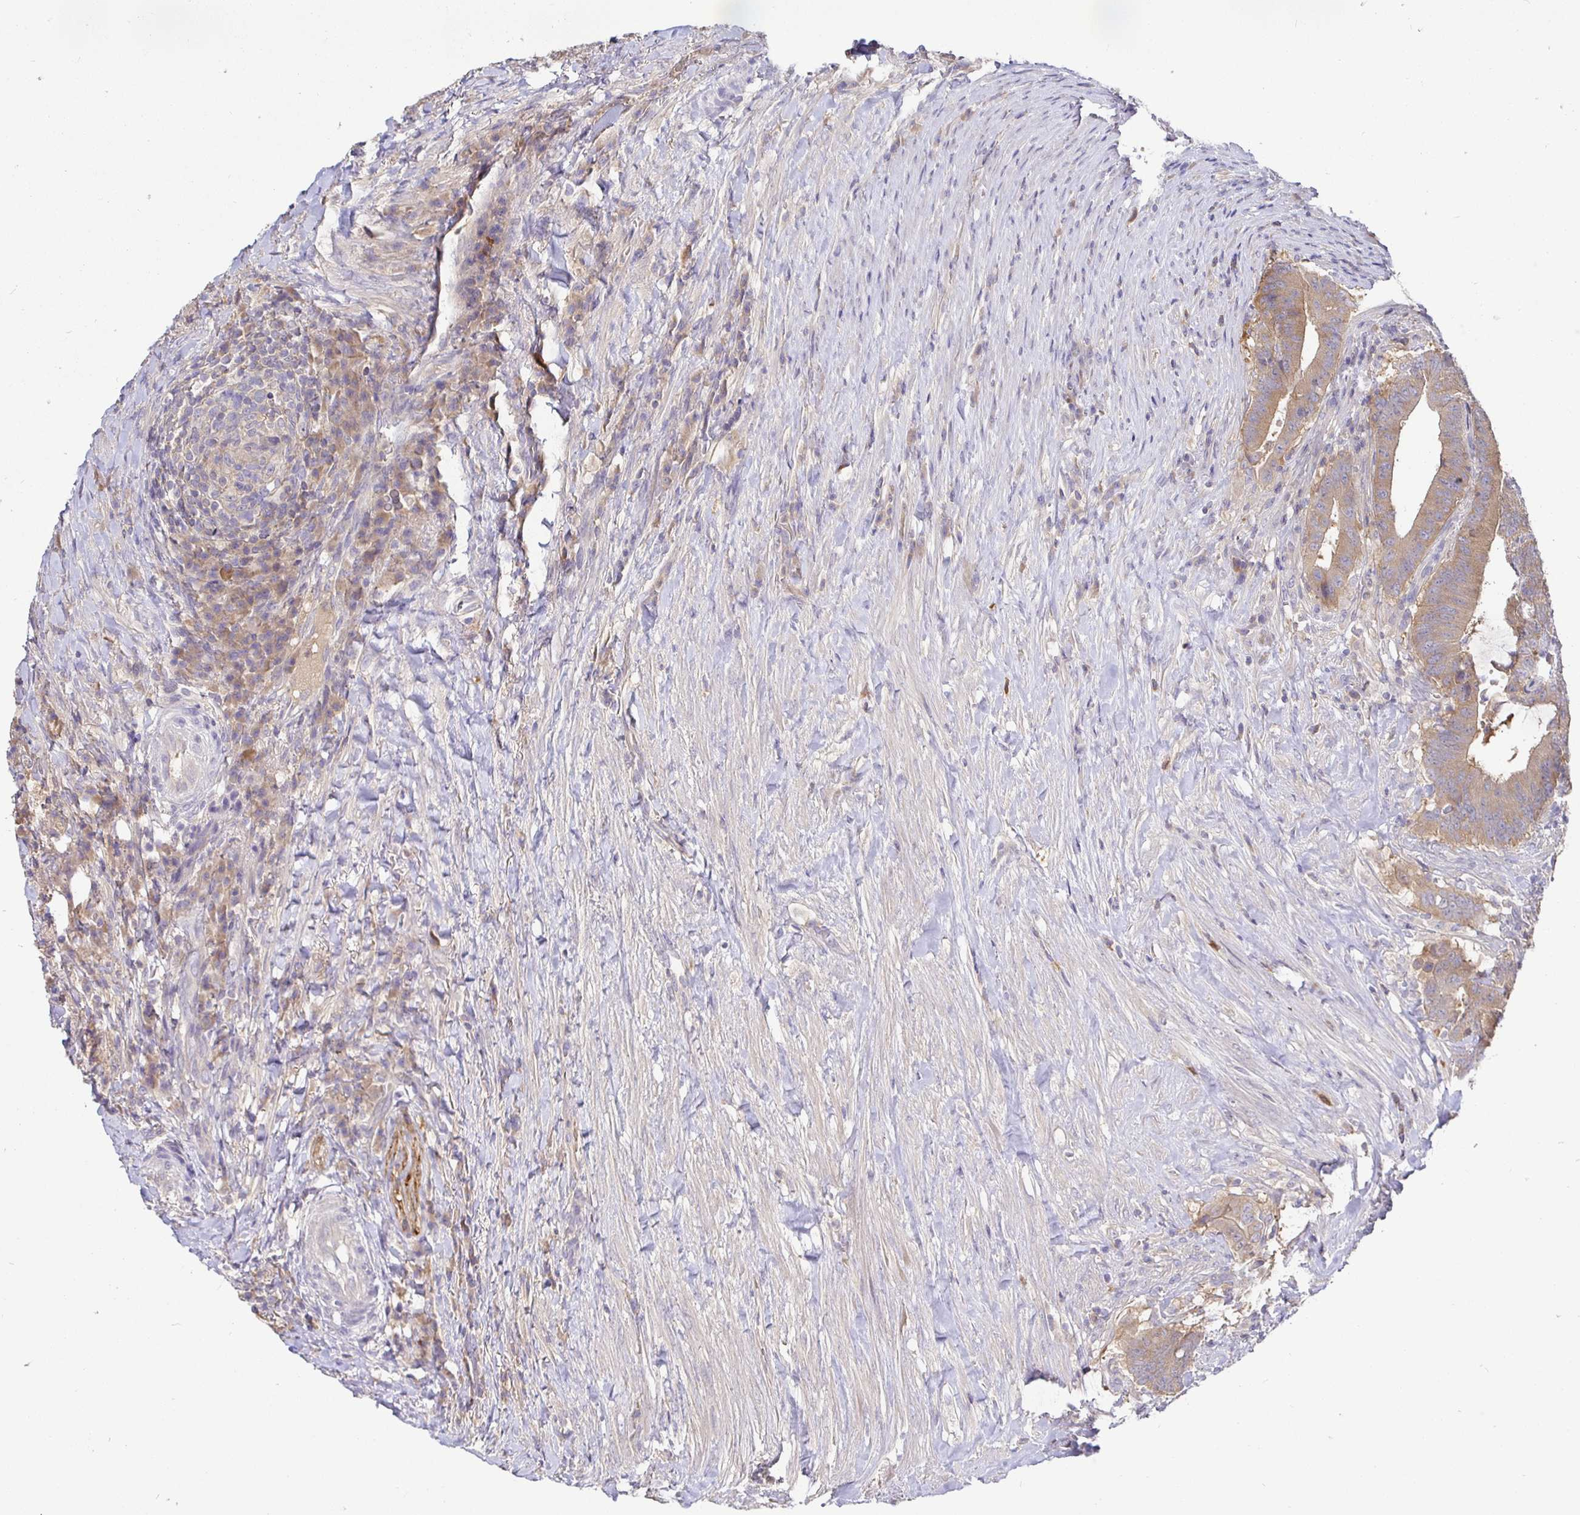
{"staining": {"intensity": "weak", "quantity": ">75%", "location": "cytoplasmic/membranous"}, "tissue": "colorectal cancer", "cell_type": "Tumor cells", "image_type": "cancer", "snomed": [{"axis": "morphology", "description": "Adenocarcinoma, NOS"}, {"axis": "topography", "description": "Colon"}], "caption": "Immunohistochemical staining of colorectal cancer exhibits weak cytoplasmic/membranous protein positivity in approximately >75% of tumor cells.", "gene": "KIF21A", "patient": {"sex": "female", "age": 43}}